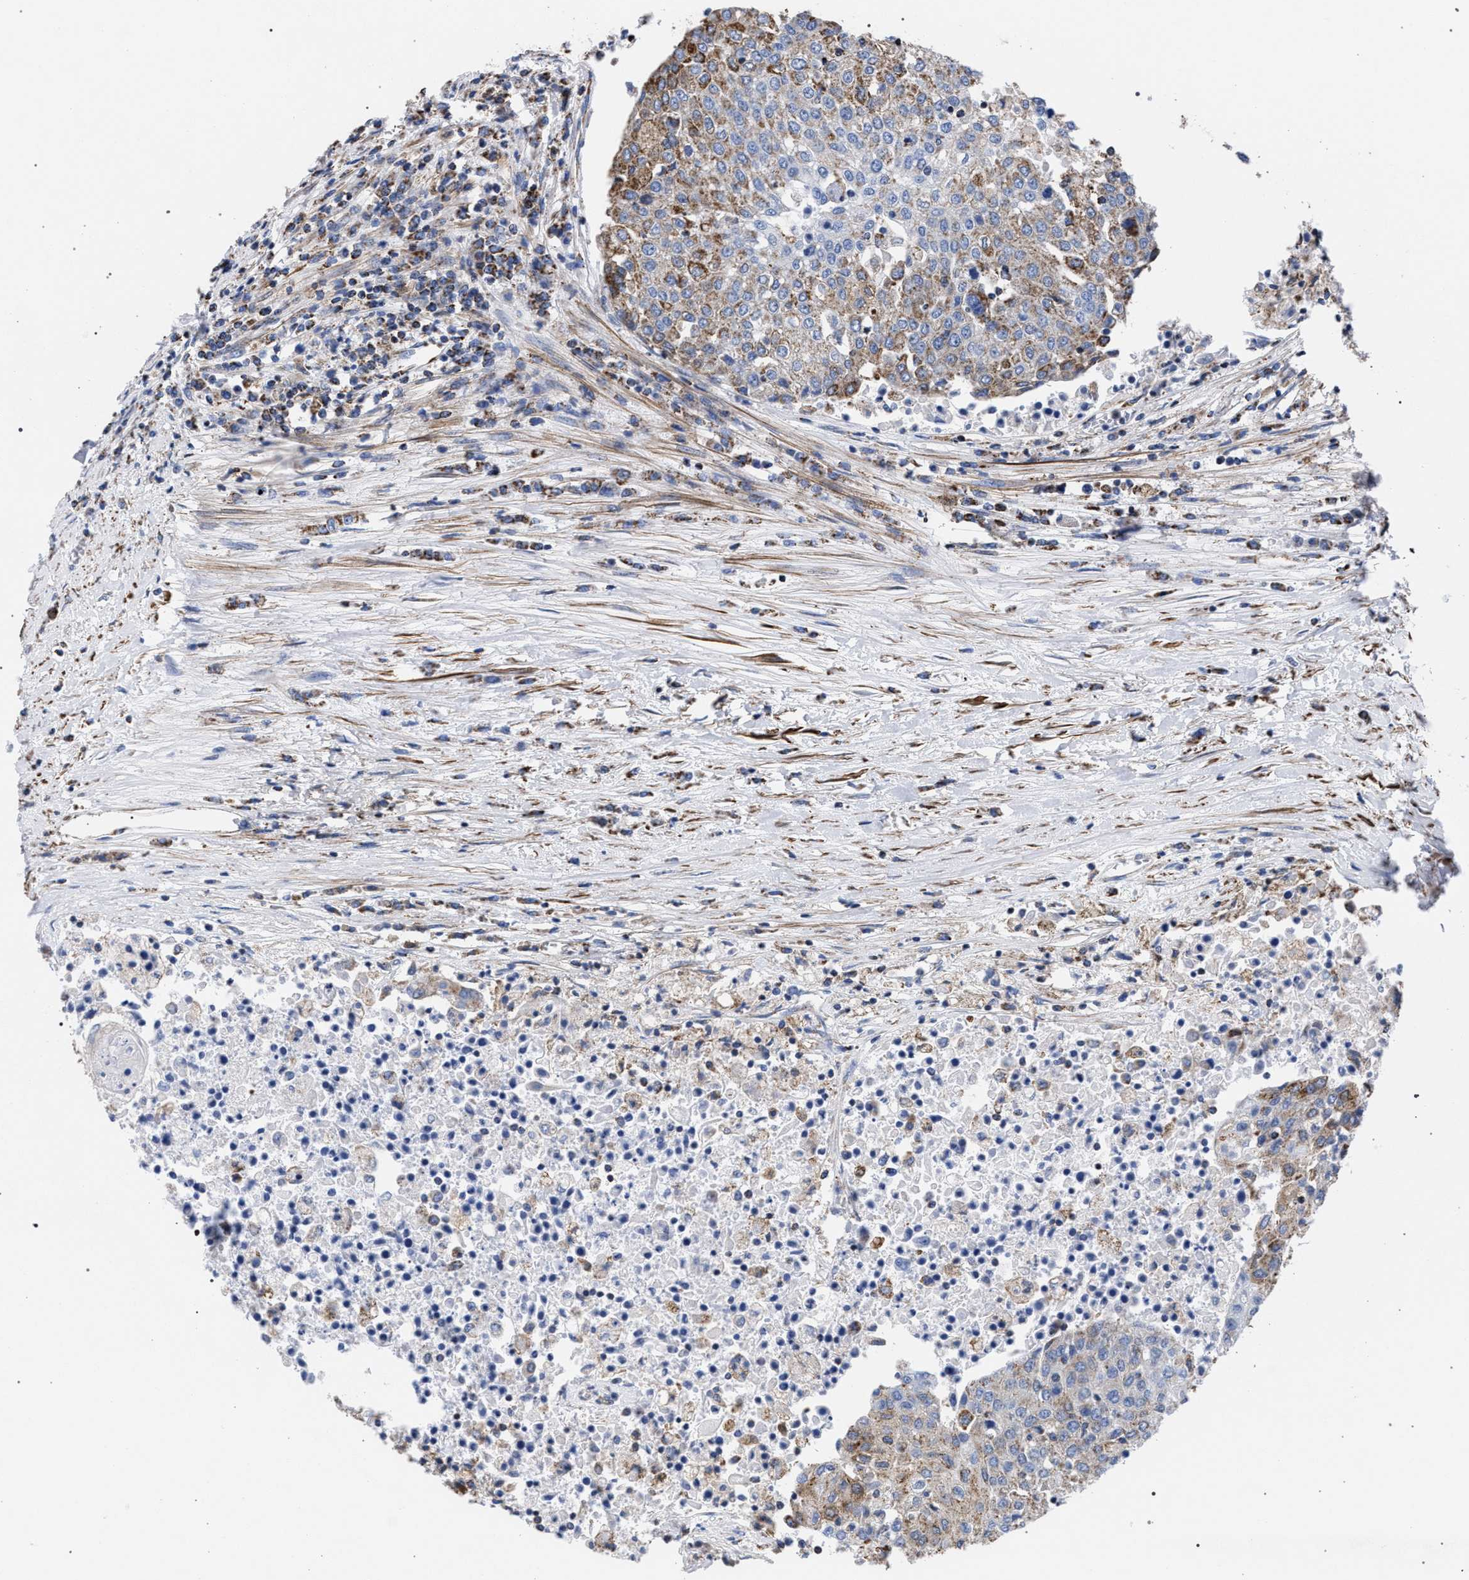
{"staining": {"intensity": "weak", "quantity": "25%-75%", "location": "cytoplasmic/membranous"}, "tissue": "urothelial cancer", "cell_type": "Tumor cells", "image_type": "cancer", "snomed": [{"axis": "morphology", "description": "Urothelial carcinoma, High grade"}, {"axis": "topography", "description": "Urinary bladder"}], "caption": "Urothelial carcinoma (high-grade) stained with DAB (3,3'-diaminobenzidine) immunohistochemistry (IHC) shows low levels of weak cytoplasmic/membranous expression in about 25%-75% of tumor cells.", "gene": "ACADS", "patient": {"sex": "female", "age": 85}}